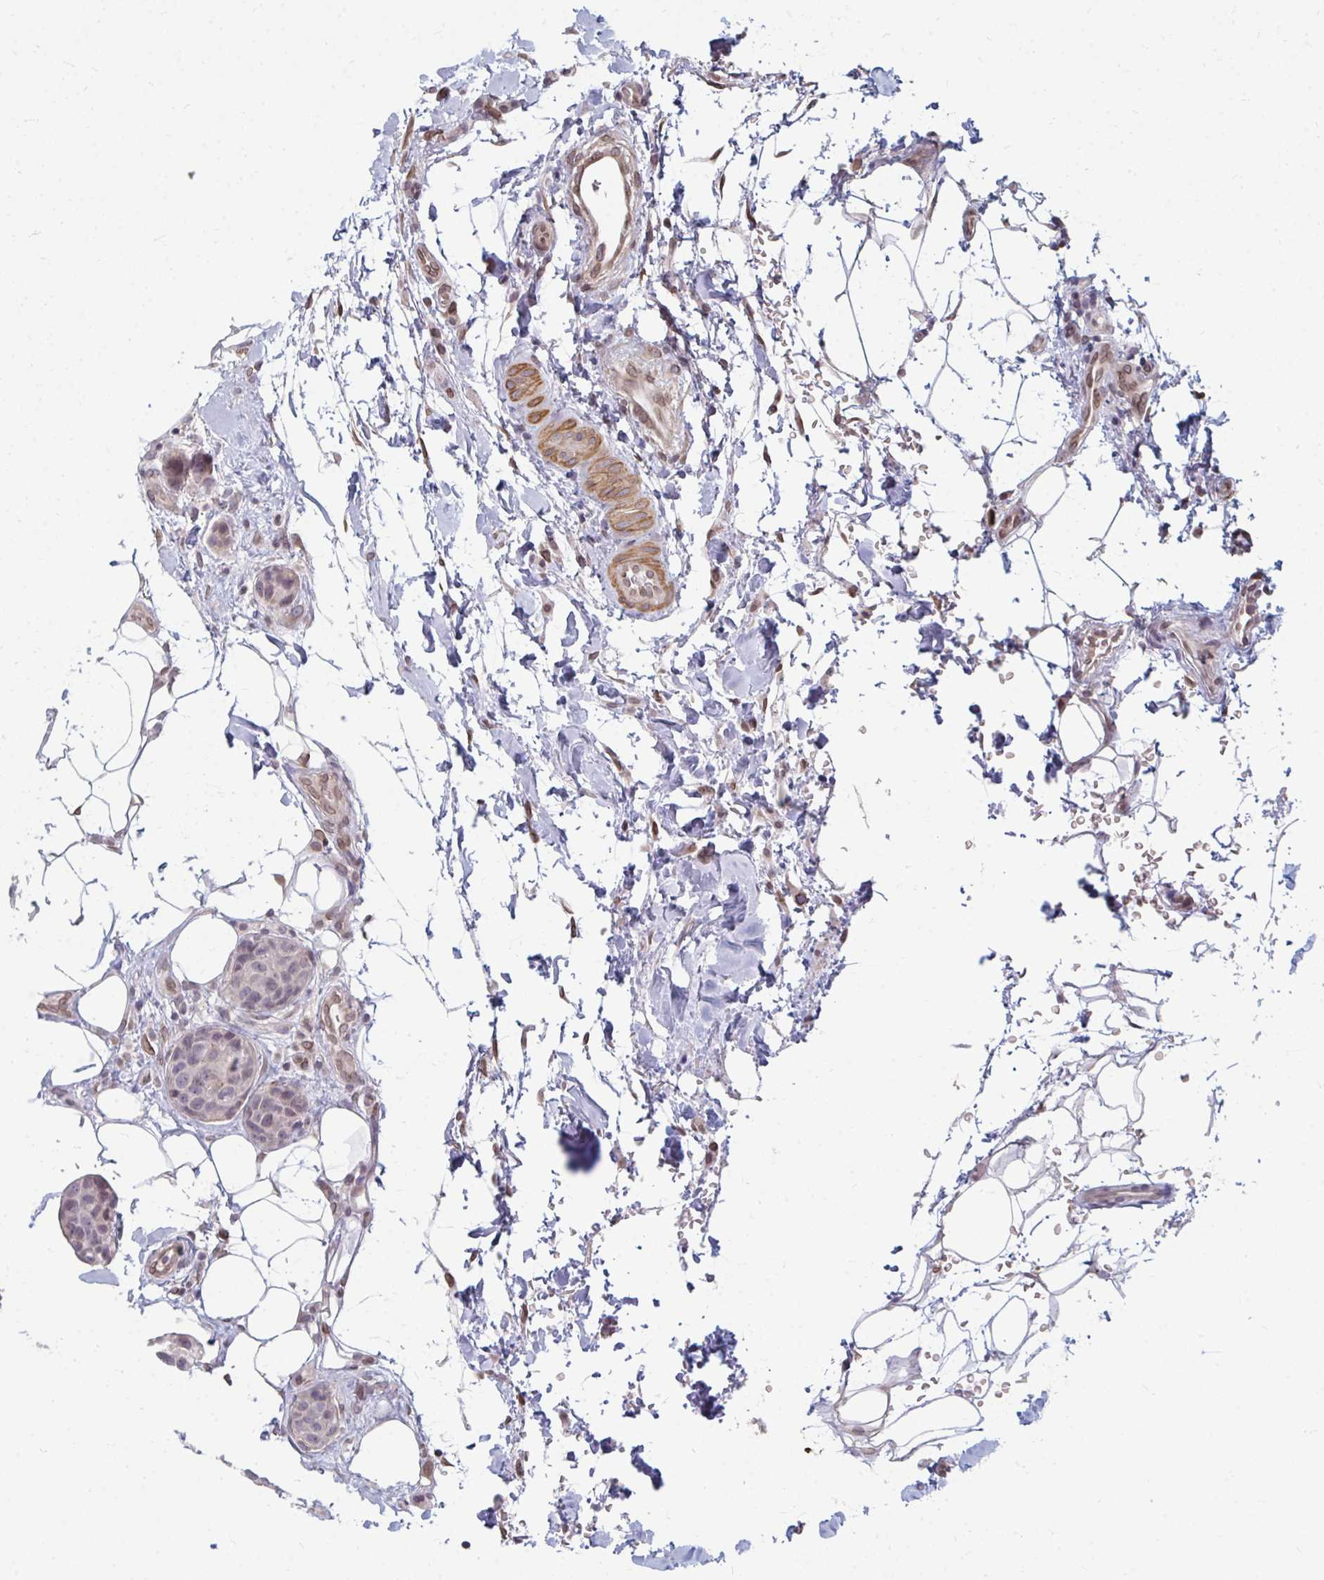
{"staining": {"intensity": "weak", "quantity": "<25%", "location": "cytoplasmic/membranous"}, "tissue": "breast cancer", "cell_type": "Tumor cells", "image_type": "cancer", "snomed": [{"axis": "morphology", "description": "Duct carcinoma"}, {"axis": "topography", "description": "Breast"}, {"axis": "topography", "description": "Lymph node"}], "caption": "Protein analysis of intraductal carcinoma (breast) exhibits no significant expression in tumor cells.", "gene": "GPC5", "patient": {"sex": "female", "age": 80}}